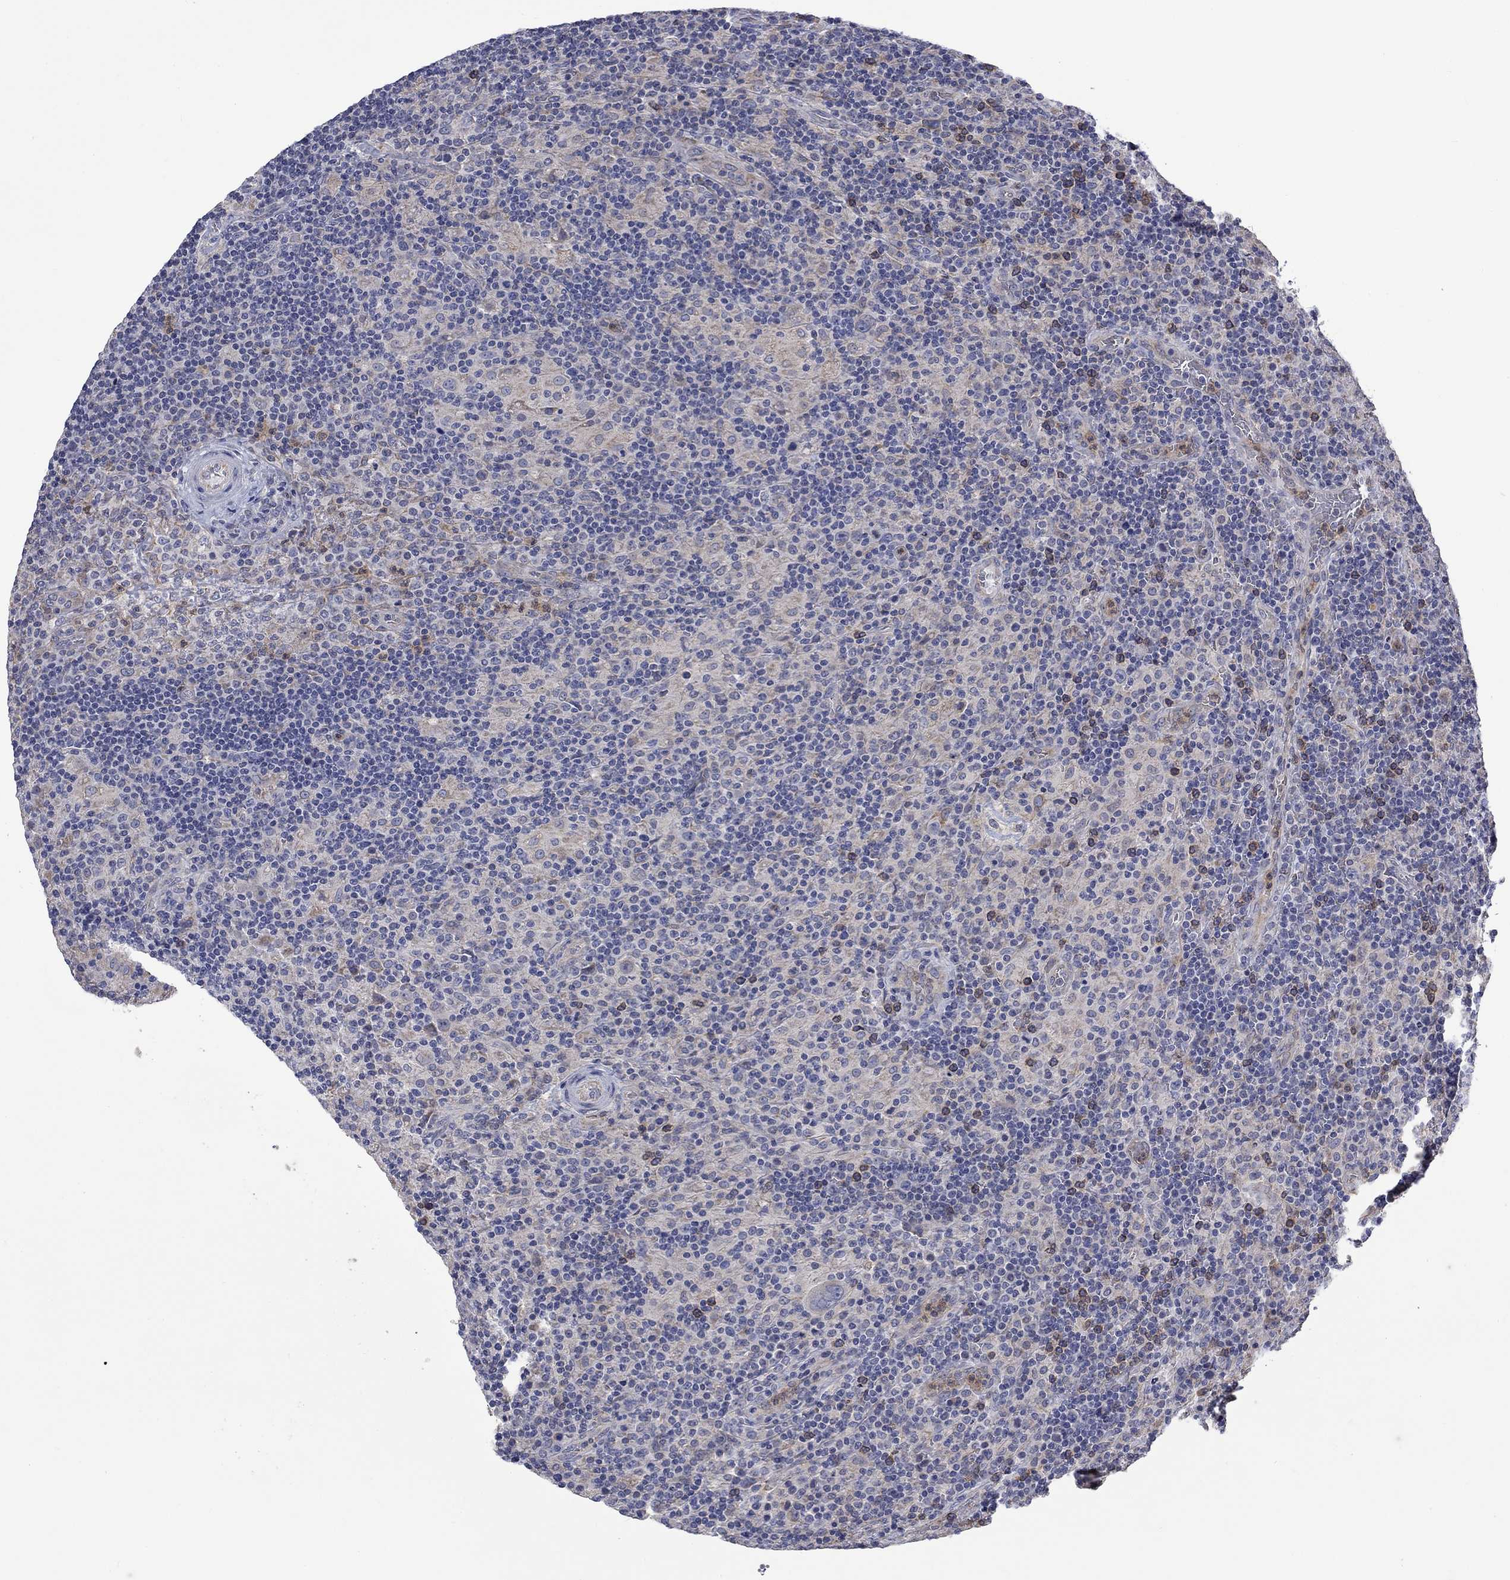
{"staining": {"intensity": "weak", "quantity": "25%-75%", "location": "cytoplasmic/membranous"}, "tissue": "lymphoma", "cell_type": "Tumor cells", "image_type": "cancer", "snomed": [{"axis": "morphology", "description": "Hodgkin's disease, NOS"}, {"axis": "topography", "description": "Lymph node"}], "caption": "Weak cytoplasmic/membranous protein expression is seen in approximately 25%-75% of tumor cells in lymphoma.", "gene": "CAMKK2", "patient": {"sex": "male", "age": 70}}